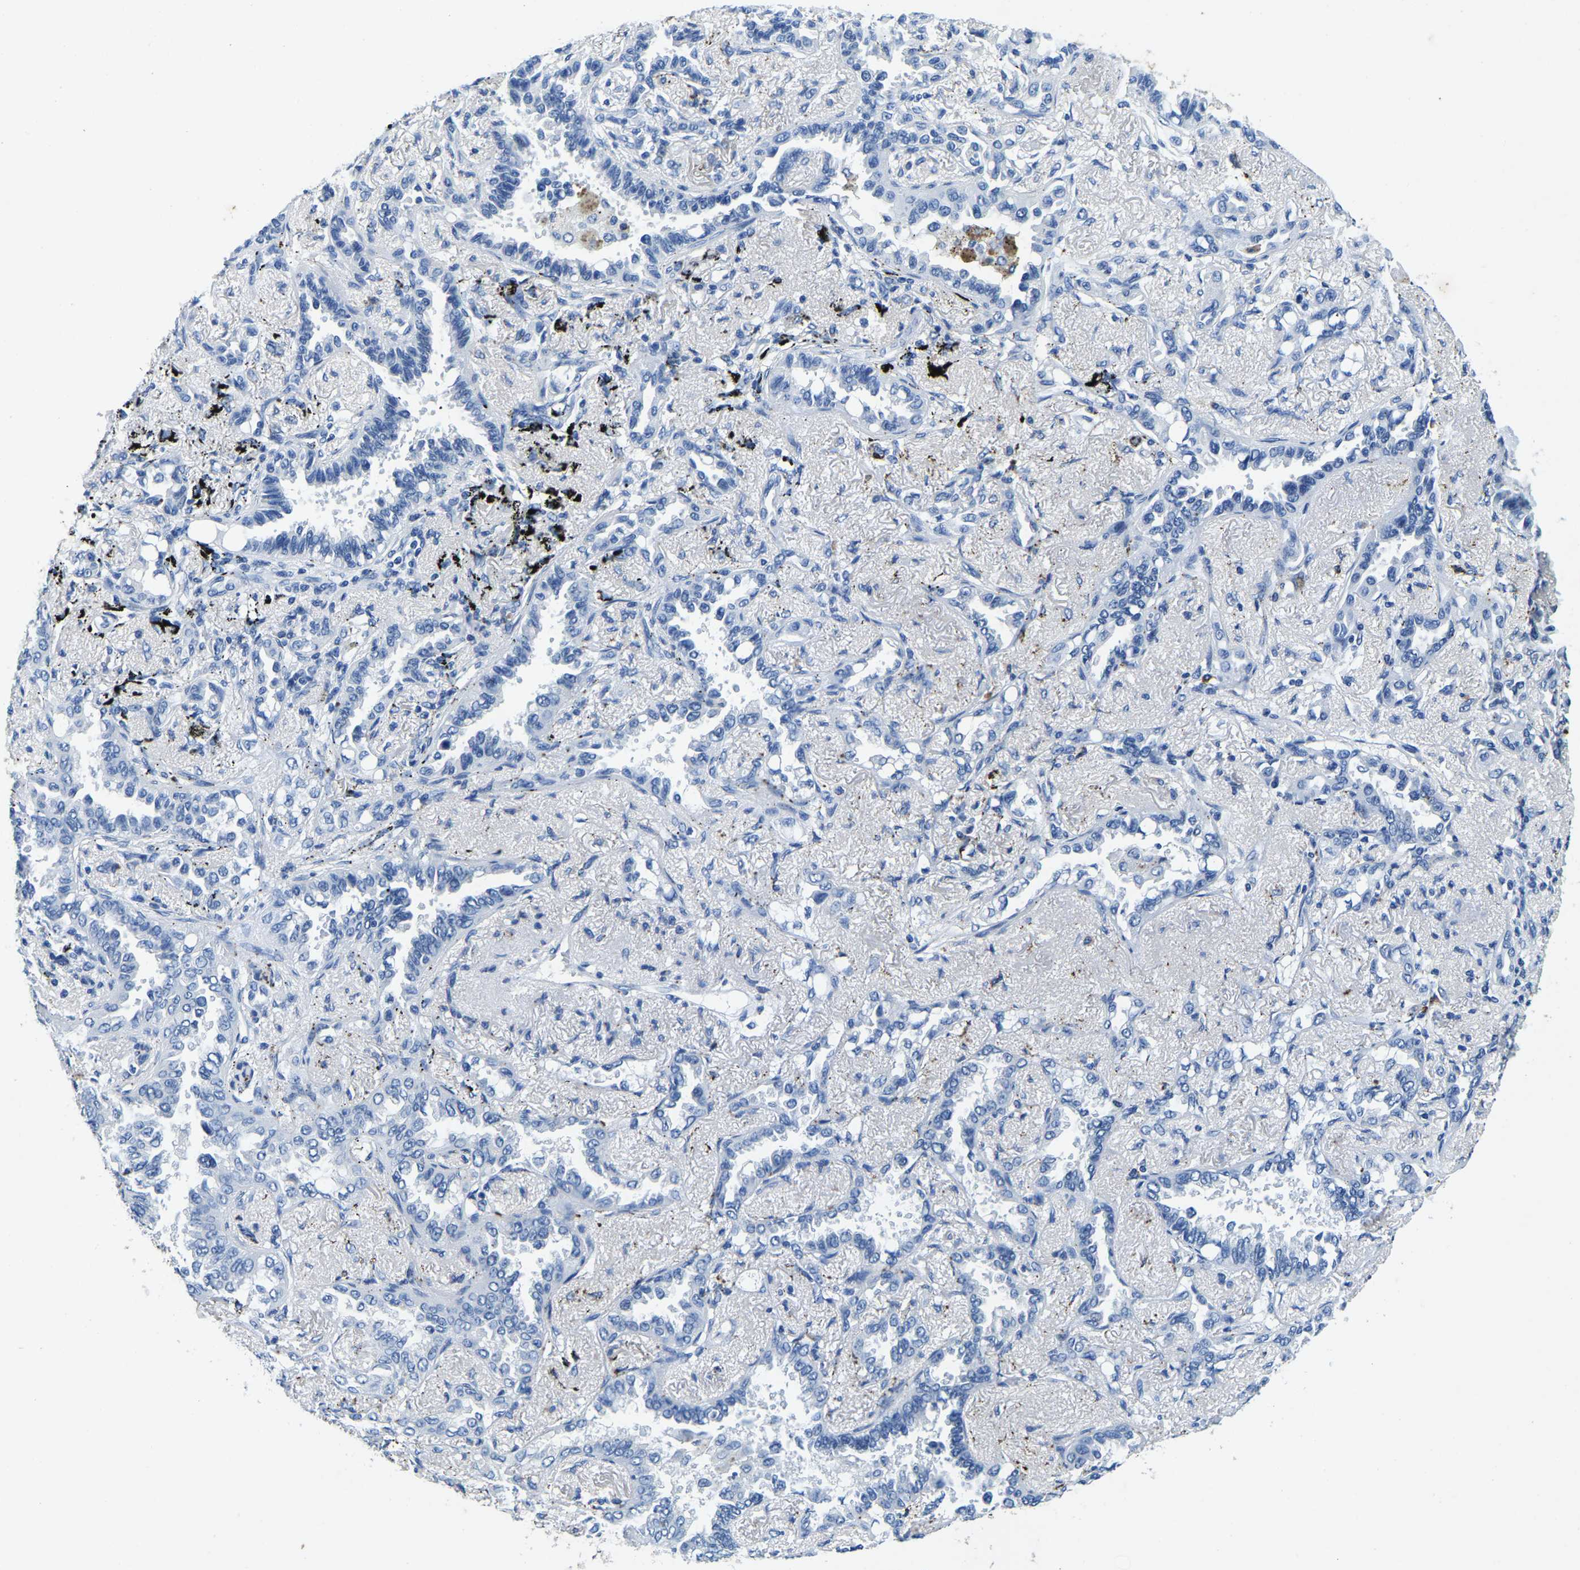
{"staining": {"intensity": "negative", "quantity": "none", "location": "none"}, "tissue": "lung cancer", "cell_type": "Tumor cells", "image_type": "cancer", "snomed": [{"axis": "morphology", "description": "Adenocarcinoma, NOS"}, {"axis": "topography", "description": "Lung"}], "caption": "This is a histopathology image of IHC staining of lung cancer, which shows no expression in tumor cells.", "gene": "UBN2", "patient": {"sex": "male", "age": 59}}